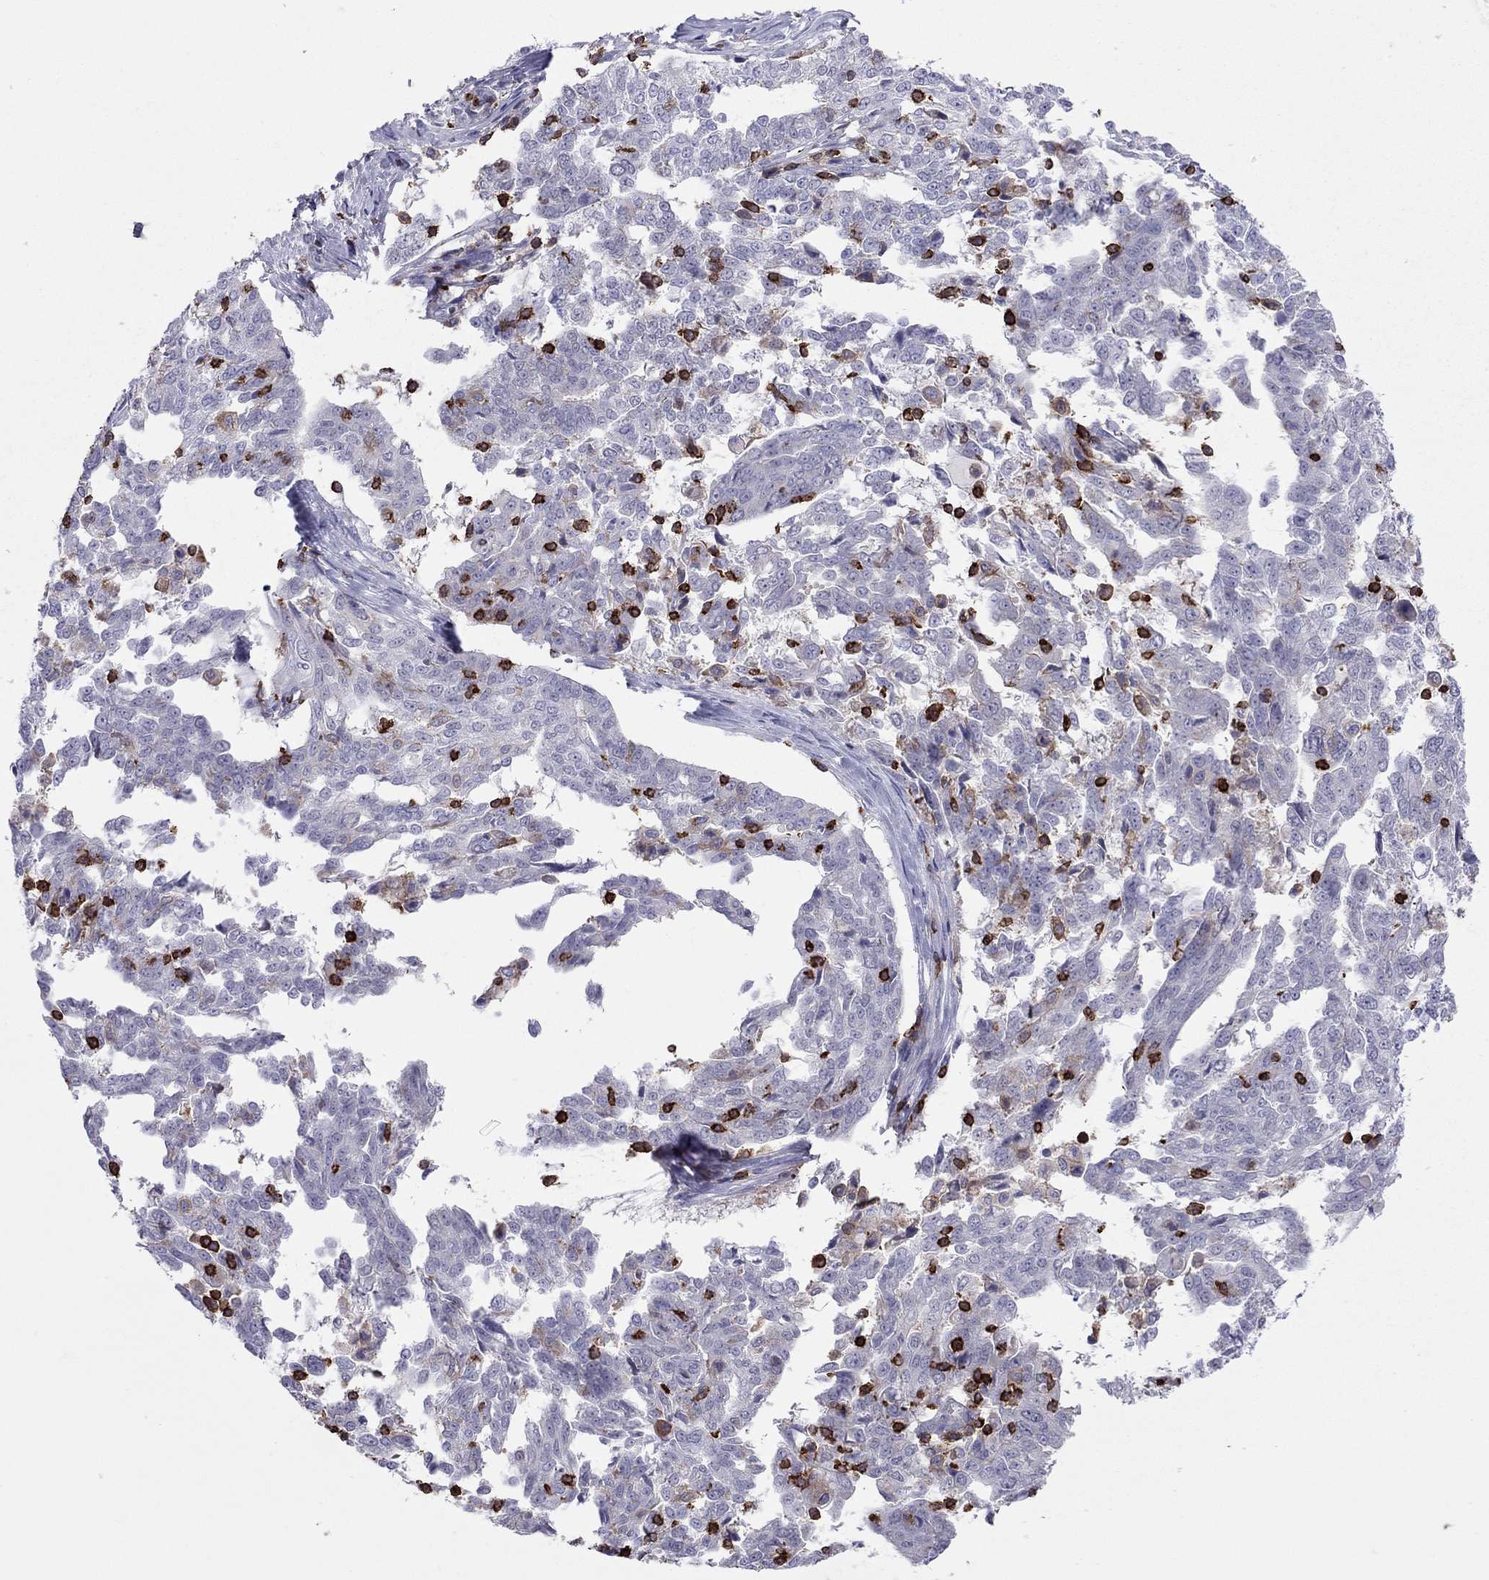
{"staining": {"intensity": "negative", "quantity": "none", "location": "none"}, "tissue": "ovarian cancer", "cell_type": "Tumor cells", "image_type": "cancer", "snomed": [{"axis": "morphology", "description": "Cystadenocarcinoma, serous, NOS"}, {"axis": "topography", "description": "Ovary"}], "caption": "IHC of ovarian cancer (serous cystadenocarcinoma) demonstrates no staining in tumor cells.", "gene": "MND1", "patient": {"sex": "female", "age": 67}}